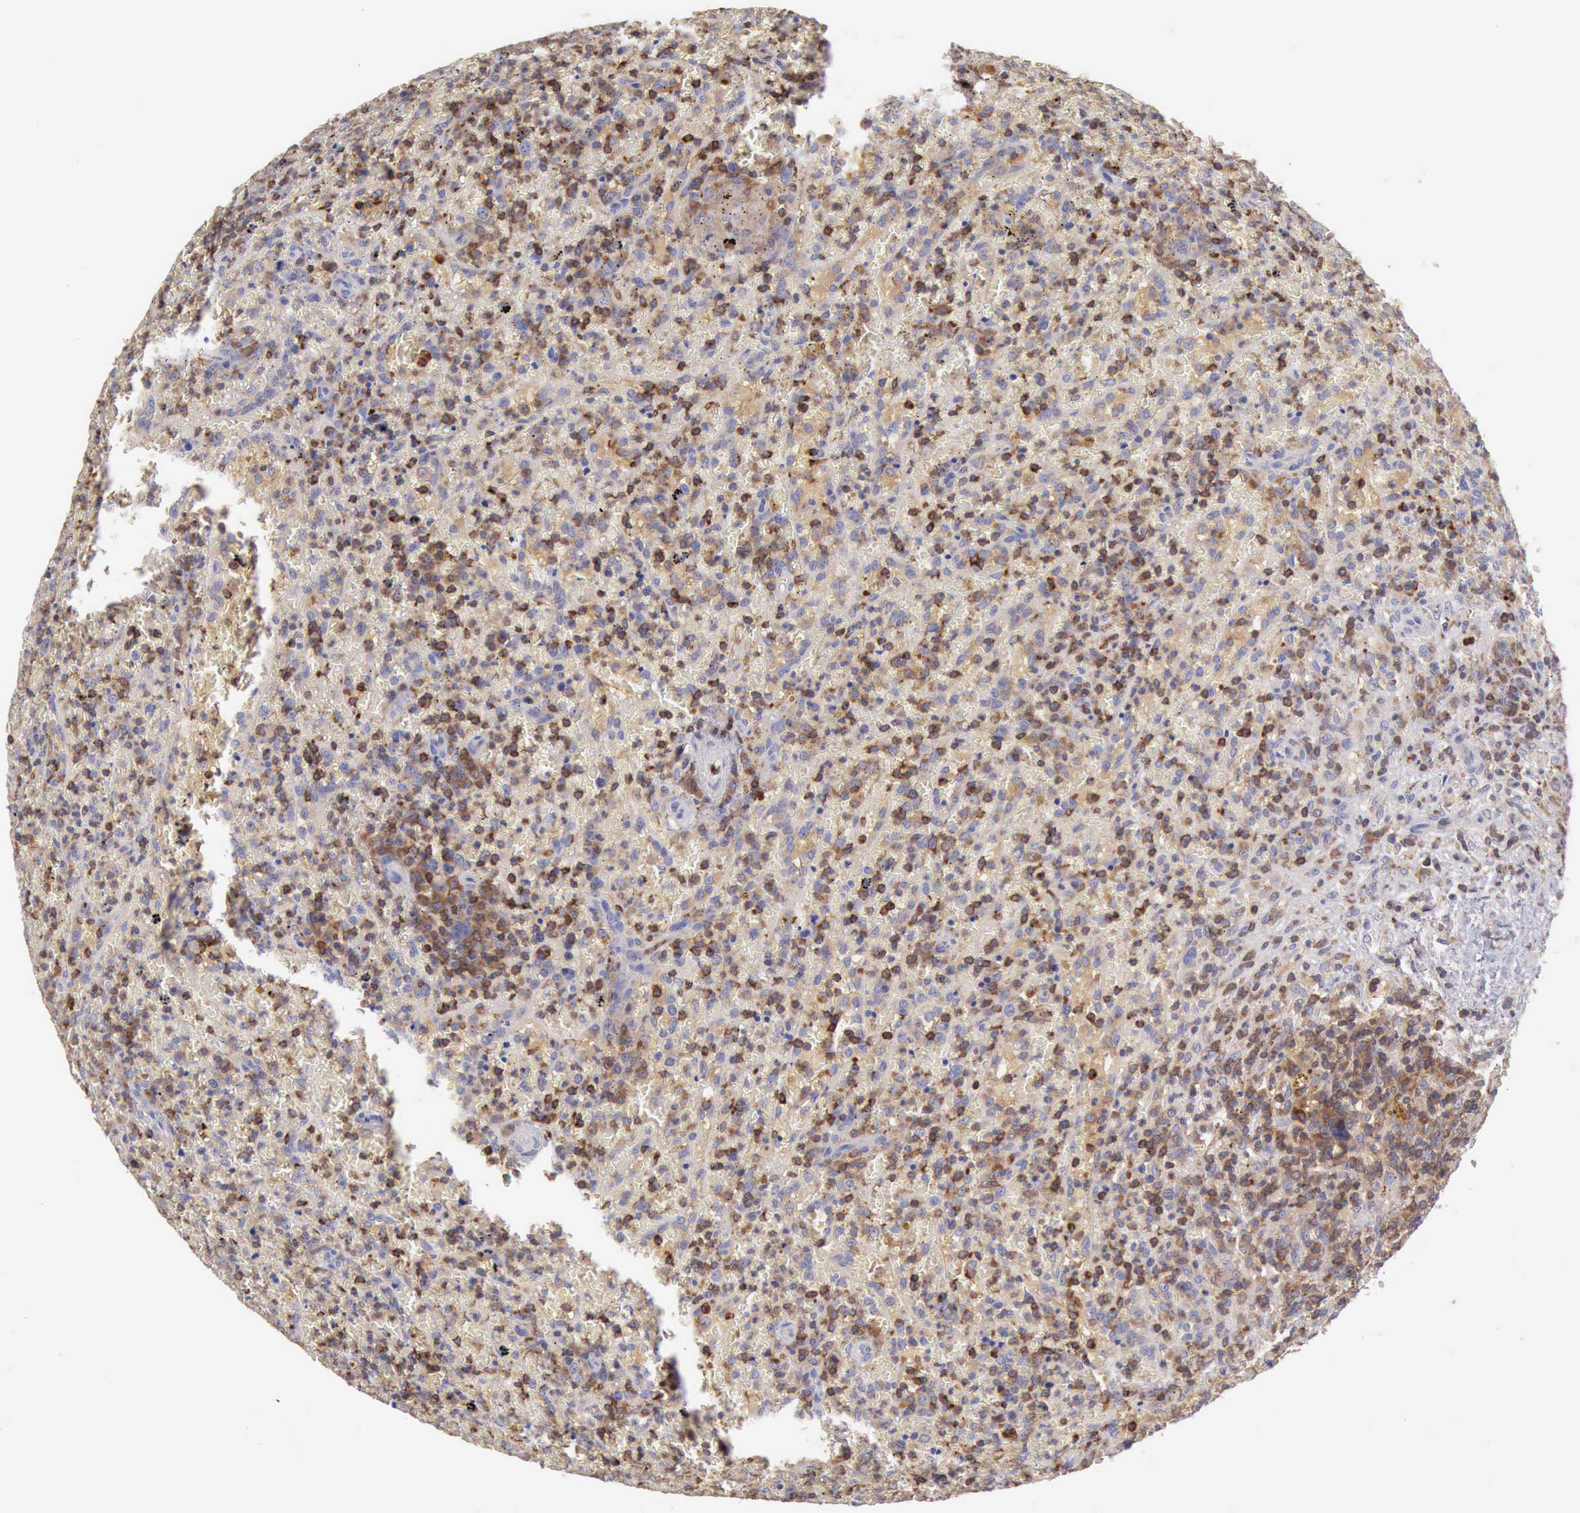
{"staining": {"intensity": "moderate", "quantity": "25%-75%", "location": "cytoplasmic/membranous"}, "tissue": "lymphoma", "cell_type": "Tumor cells", "image_type": "cancer", "snomed": [{"axis": "morphology", "description": "Malignant lymphoma, non-Hodgkin's type, High grade"}, {"axis": "topography", "description": "Spleen"}, {"axis": "topography", "description": "Lymph node"}], "caption": "Moderate cytoplasmic/membranous expression for a protein is seen in about 25%-75% of tumor cells of lymphoma using IHC.", "gene": "SASH3", "patient": {"sex": "female", "age": 70}}